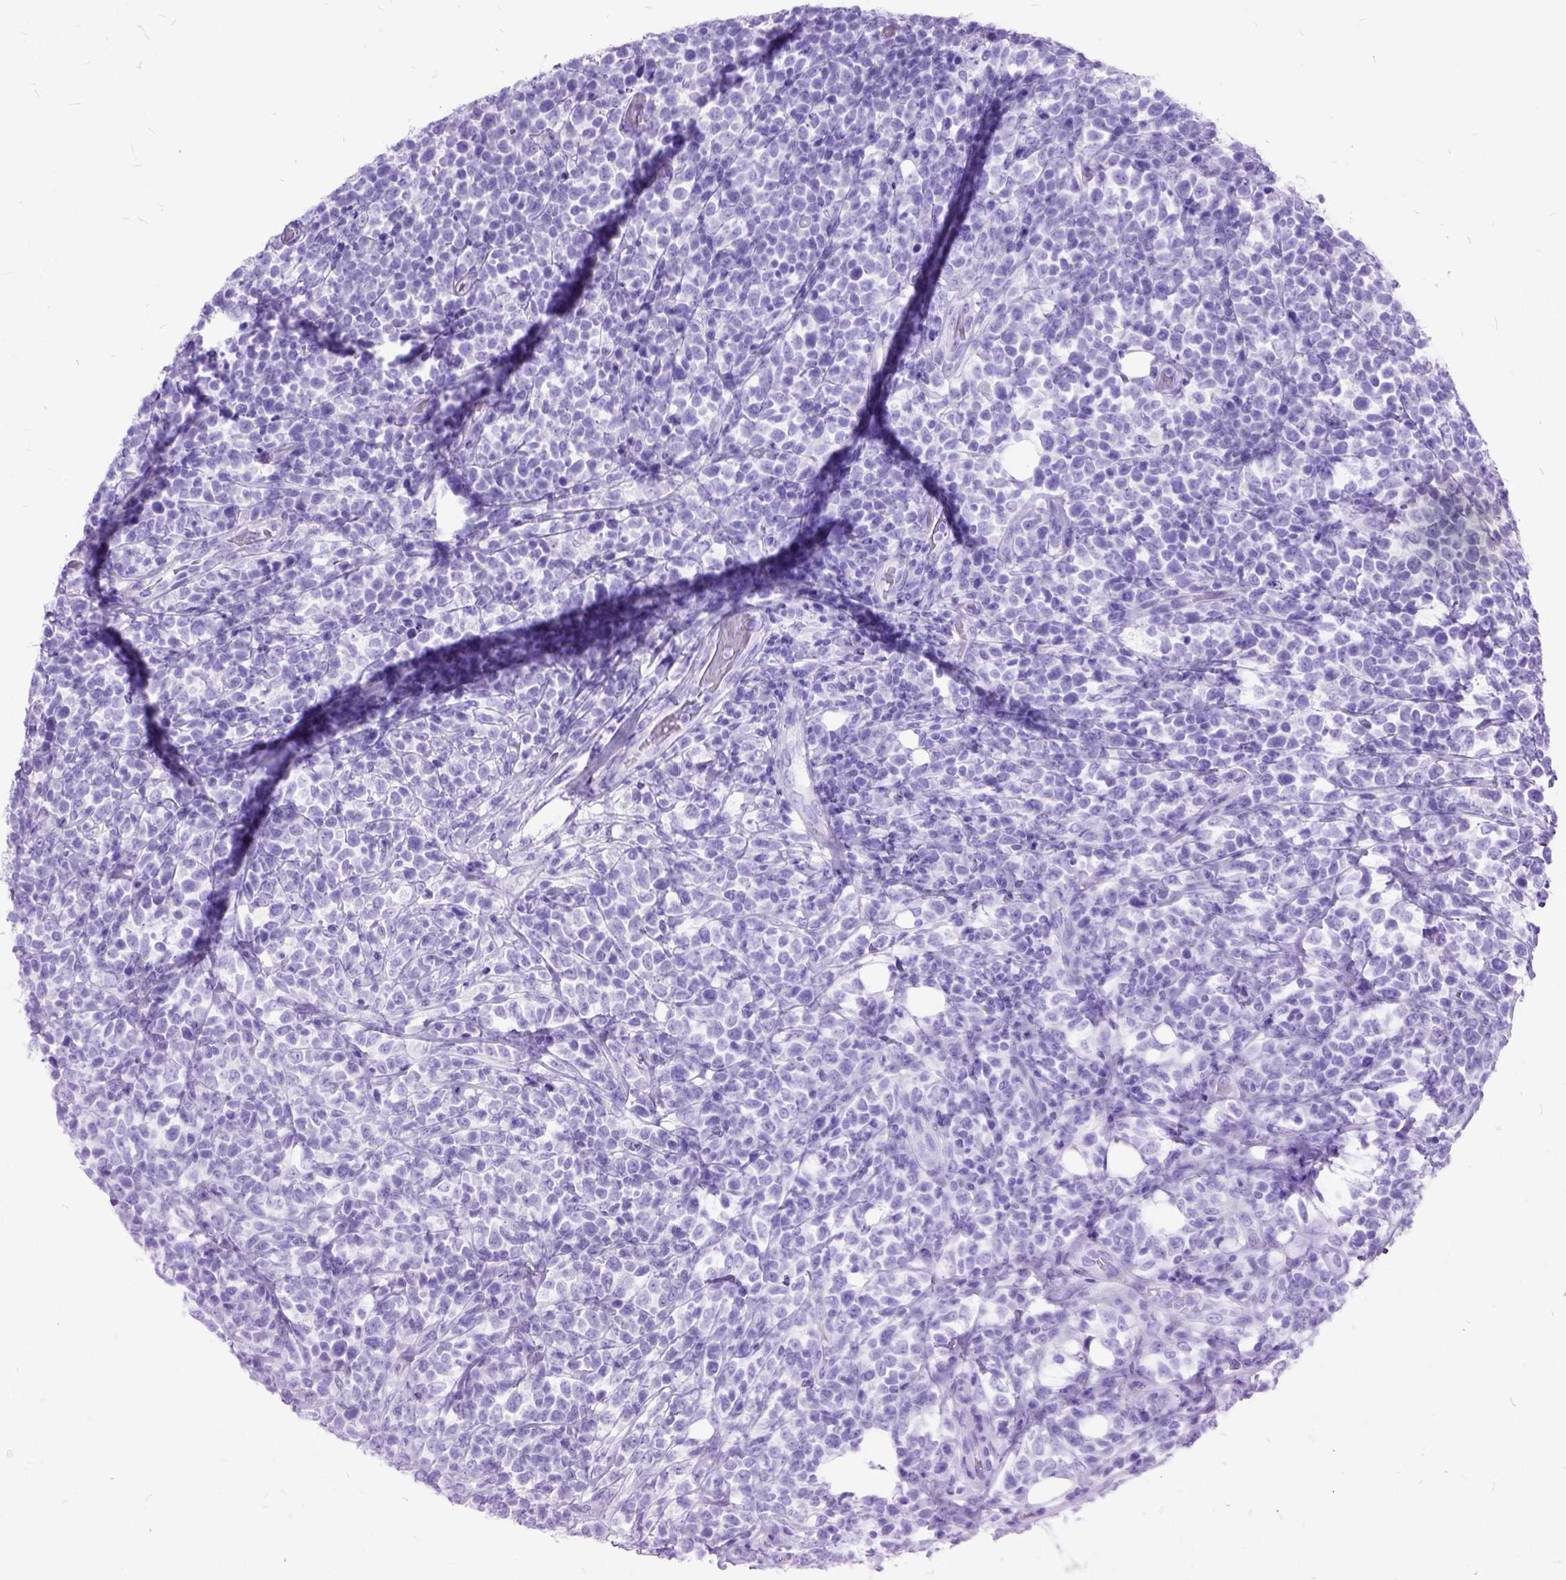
{"staining": {"intensity": "negative", "quantity": "none", "location": "none"}, "tissue": "lymphoma", "cell_type": "Tumor cells", "image_type": "cancer", "snomed": [{"axis": "morphology", "description": "Malignant lymphoma, non-Hodgkin's type, High grade"}, {"axis": "topography", "description": "Soft tissue"}], "caption": "An image of human lymphoma is negative for staining in tumor cells. Brightfield microscopy of immunohistochemistry stained with DAB (3,3'-diaminobenzidine) (brown) and hematoxylin (blue), captured at high magnification.", "gene": "DNAH2", "patient": {"sex": "female", "age": 56}}